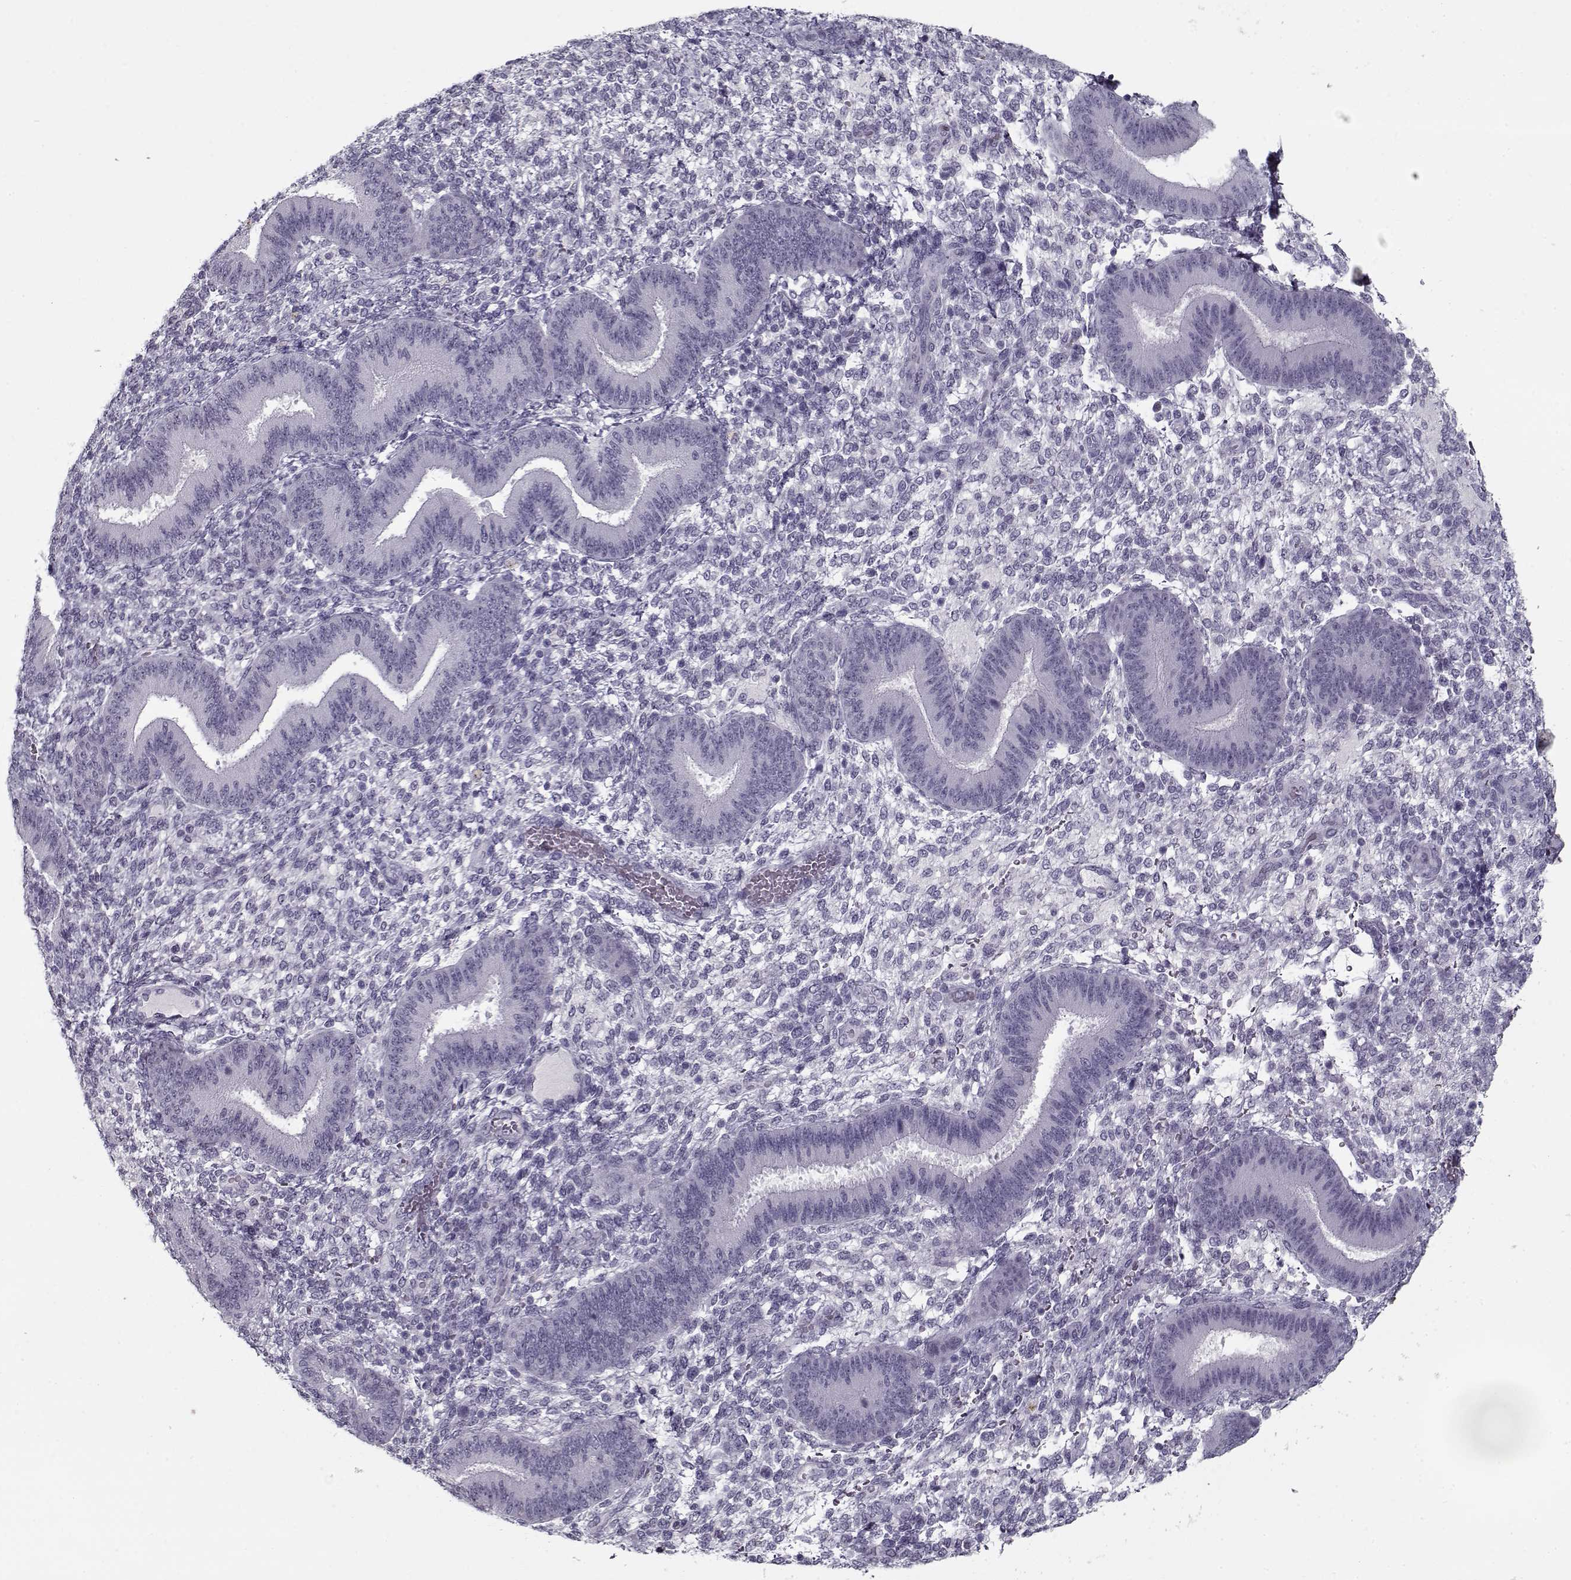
{"staining": {"intensity": "negative", "quantity": "none", "location": "none"}, "tissue": "endometrium", "cell_type": "Cells in endometrial stroma", "image_type": "normal", "snomed": [{"axis": "morphology", "description": "Normal tissue, NOS"}, {"axis": "topography", "description": "Endometrium"}], "caption": "Immunohistochemistry image of unremarkable endometrium: endometrium stained with DAB demonstrates no significant protein expression in cells in endometrial stroma.", "gene": "RNF32", "patient": {"sex": "female", "age": 39}}